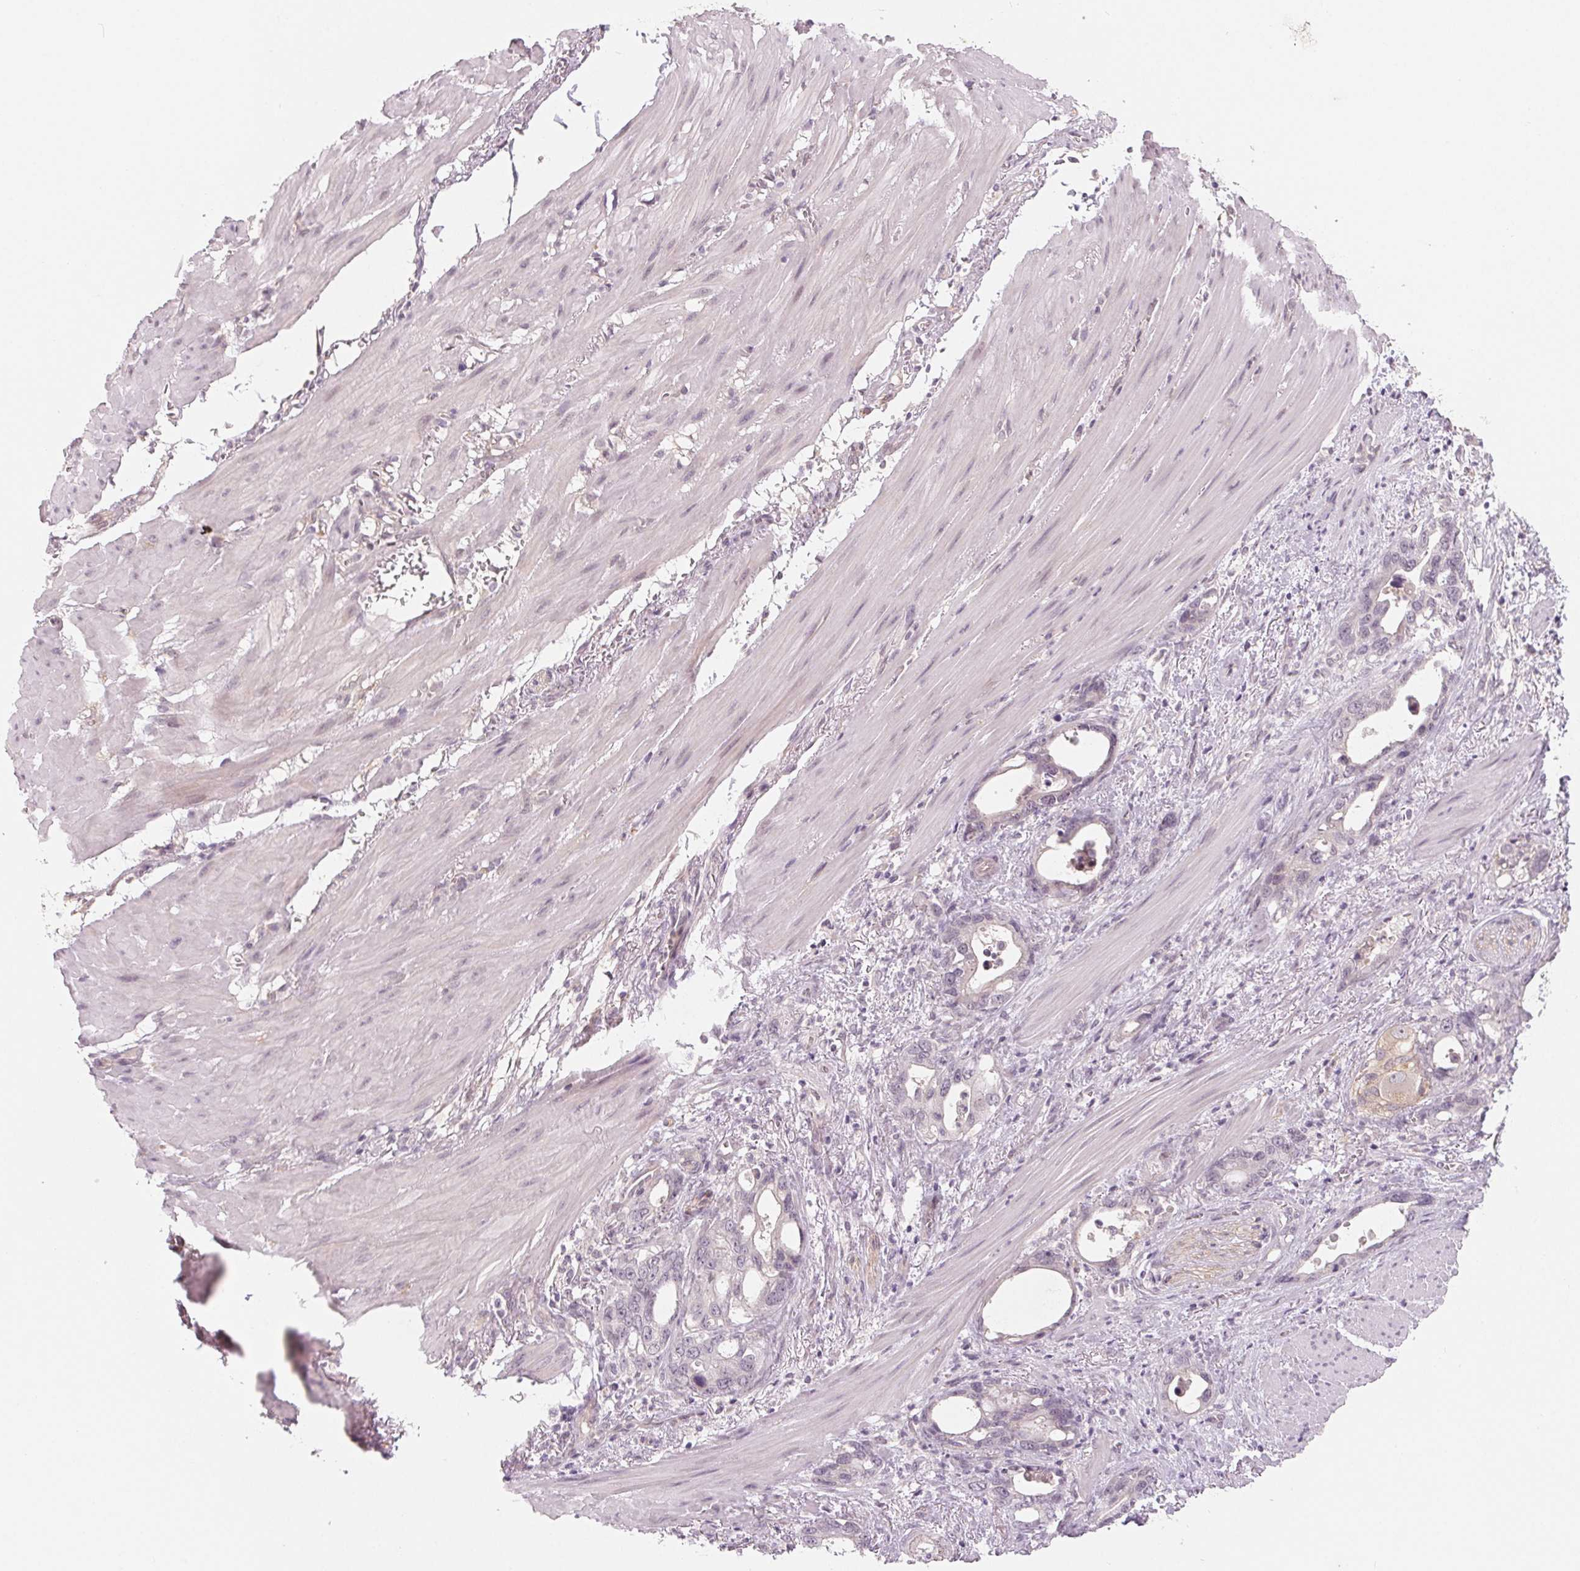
{"staining": {"intensity": "negative", "quantity": "none", "location": "none"}, "tissue": "stomach cancer", "cell_type": "Tumor cells", "image_type": "cancer", "snomed": [{"axis": "morphology", "description": "Normal tissue, NOS"}, {"axis": "morphology", "description": "Adenocarcinoma, NOS"}, {"axis": "topography", "description": "Esophagus"}, {"axis": "topography", "description": "Stomach, upper"}], "caption": "Micrograph shows no significant protein expression in tumor cells of stomach adenocarcinoma. (DAB immunohistochemistry, high magnification).", "gene": "CFC1", "patient": {"sex": "male", "age": 74}}